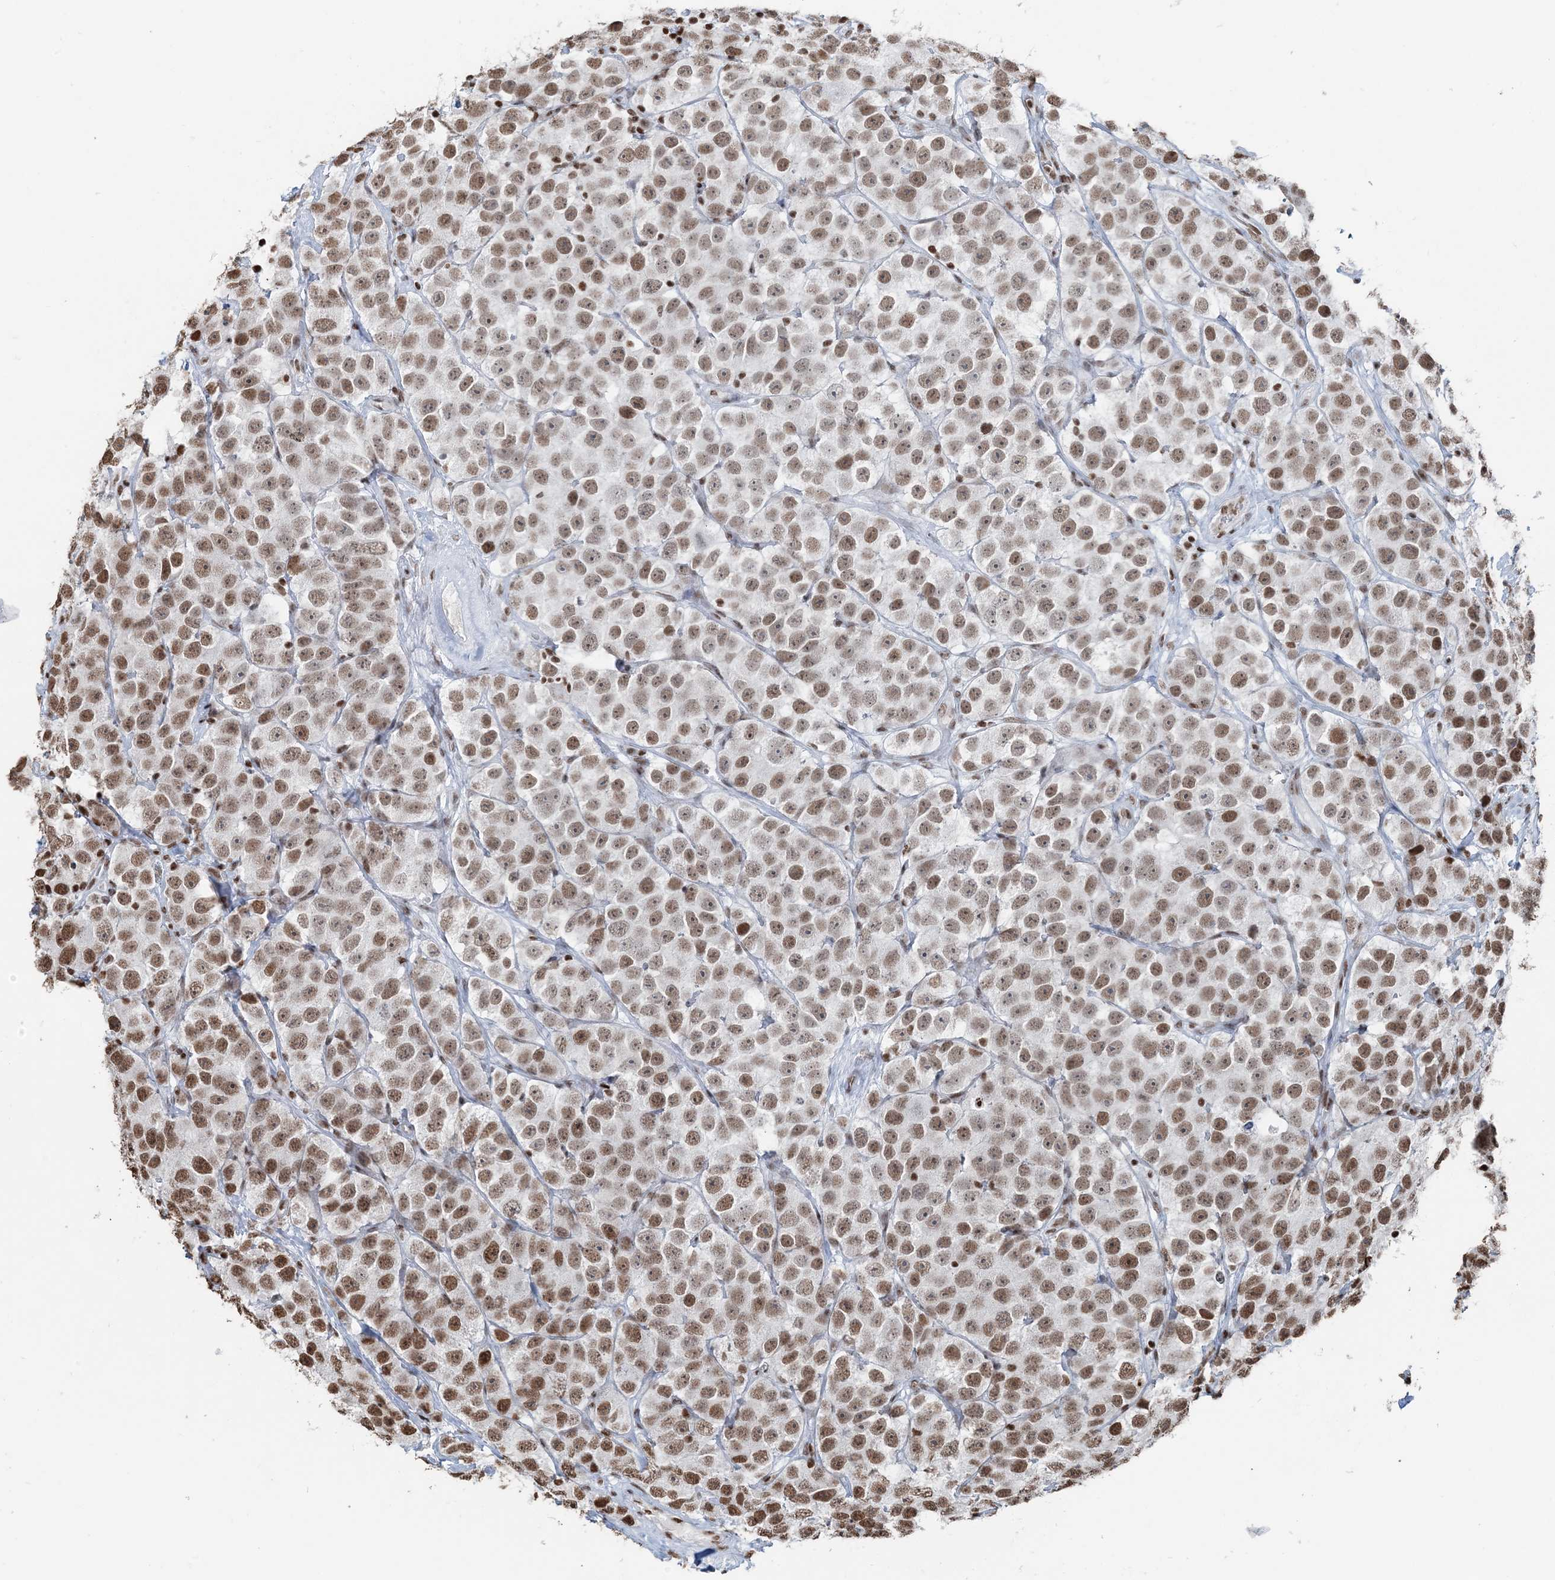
{"staining": {"intensity": "moderate", "quantity": ">75%", "location": "nuclear"}, "tissue": "testis cancer", "cell_type": "Tumor cells", "image_type": "cancer", "snomed": [{"axis": "morphology", "description": "Seminoma, NOS"}, {"axis": "topography", "description": "Testis"}], "caption": "Testis cancer was stained to show a protein in brown. There is medium levels of moderate nuclear staining in about >75% of tumor cells.", "gene": "H3-3B", "patient": {"sex": "male", "age": 28}}